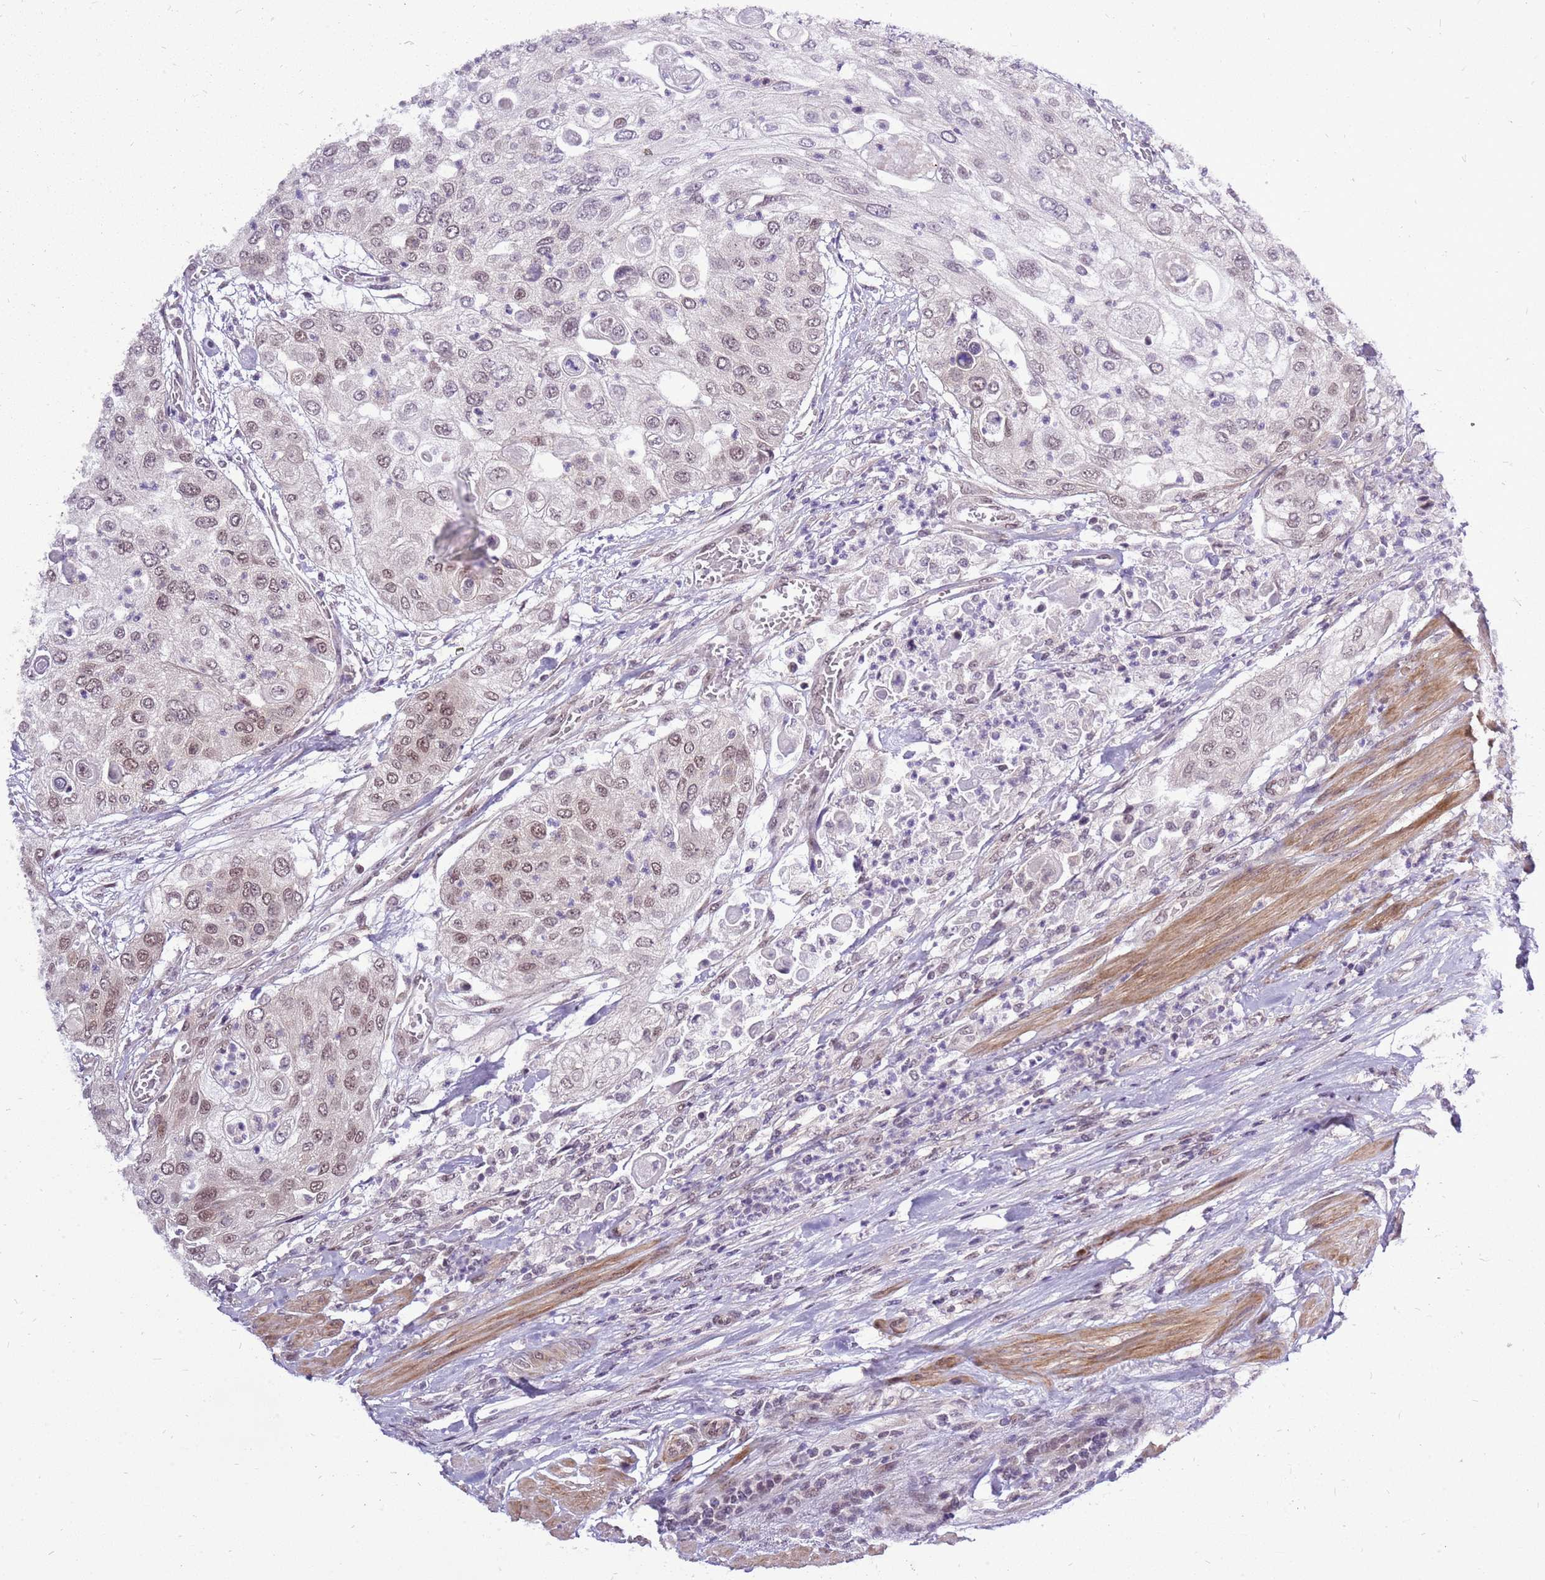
{"staining": {"intensity": "moderate", "quantity": "<25%", "location": "nuclear"}, "tissue": "urothelial cancer", "cell_type": "Tumor cells", "image_type": "cancer", "snomed": [{"axis": "morphology", "description": "Urothelial carcinoma, High grade"}, {"axis": "topography", "description": "Urinary bladder"}], "caption": "The micrograph shows staining of urothelial carcinoma (high-grade), revealing moderate nuclear protein expression (brown color) within tumor cells. Nuclei are stained in blue.", "gene": "CCDC166", "patient": {"sex": "female", "age": 79}}